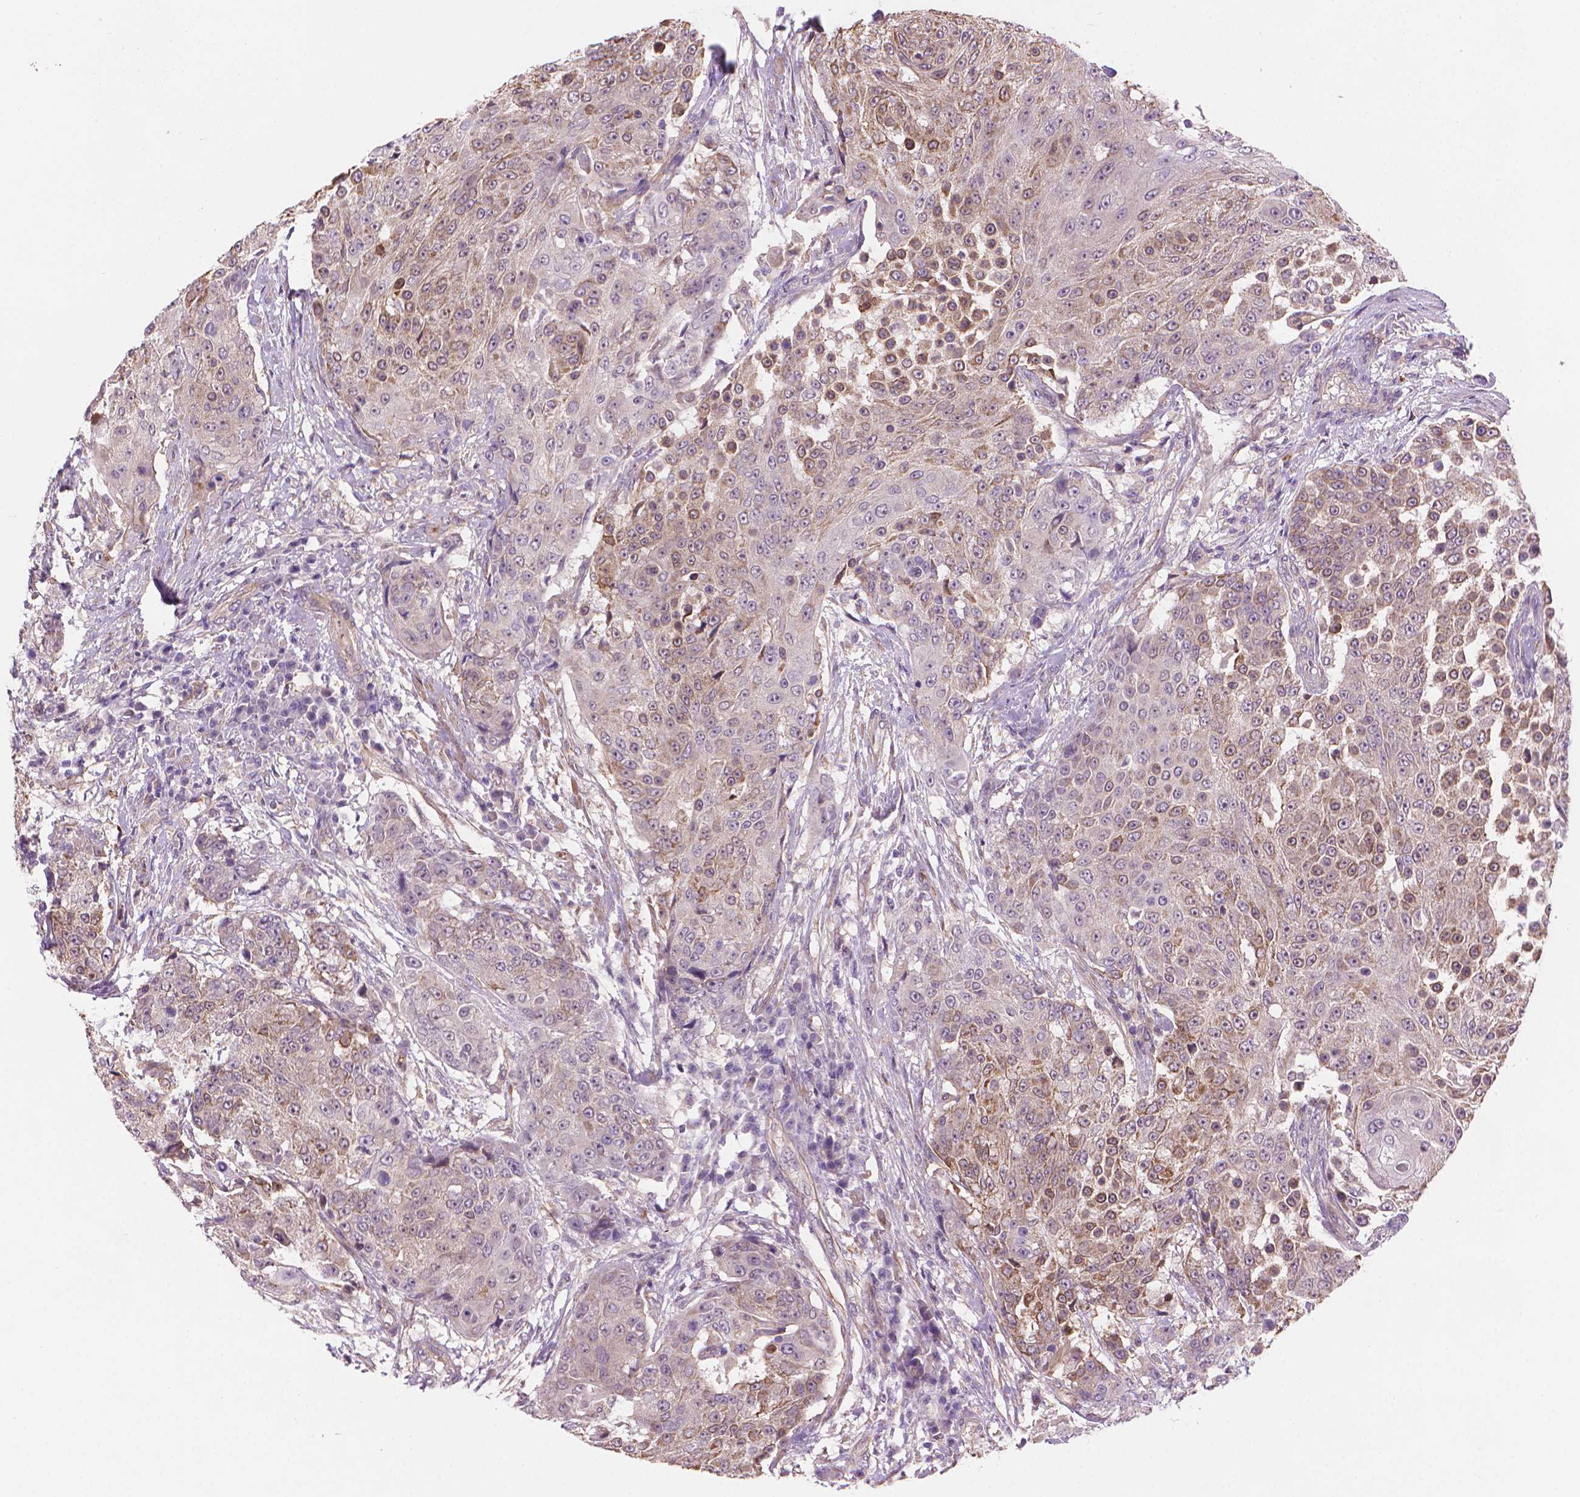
{"staining": {"intensity": "weak", "quantity": "<25%", "location": "cytoplasmic/membranous"}, "tissue": "urothelial cancer", "cell_type": "Tumor cells", "image_type": "cancer", "snomed": [{"axis": "morphology", "description": "Urothelial carcinoma, High grade"}, {"axis": "topography", "description": "Urinary bladder"}], "caption": "Urothelial cancer was stained to show a protein in brown. There is no significant staining in tumor cells.", "gene": "AMMECR1", "patient": {"sex": "female", "age": 63}}